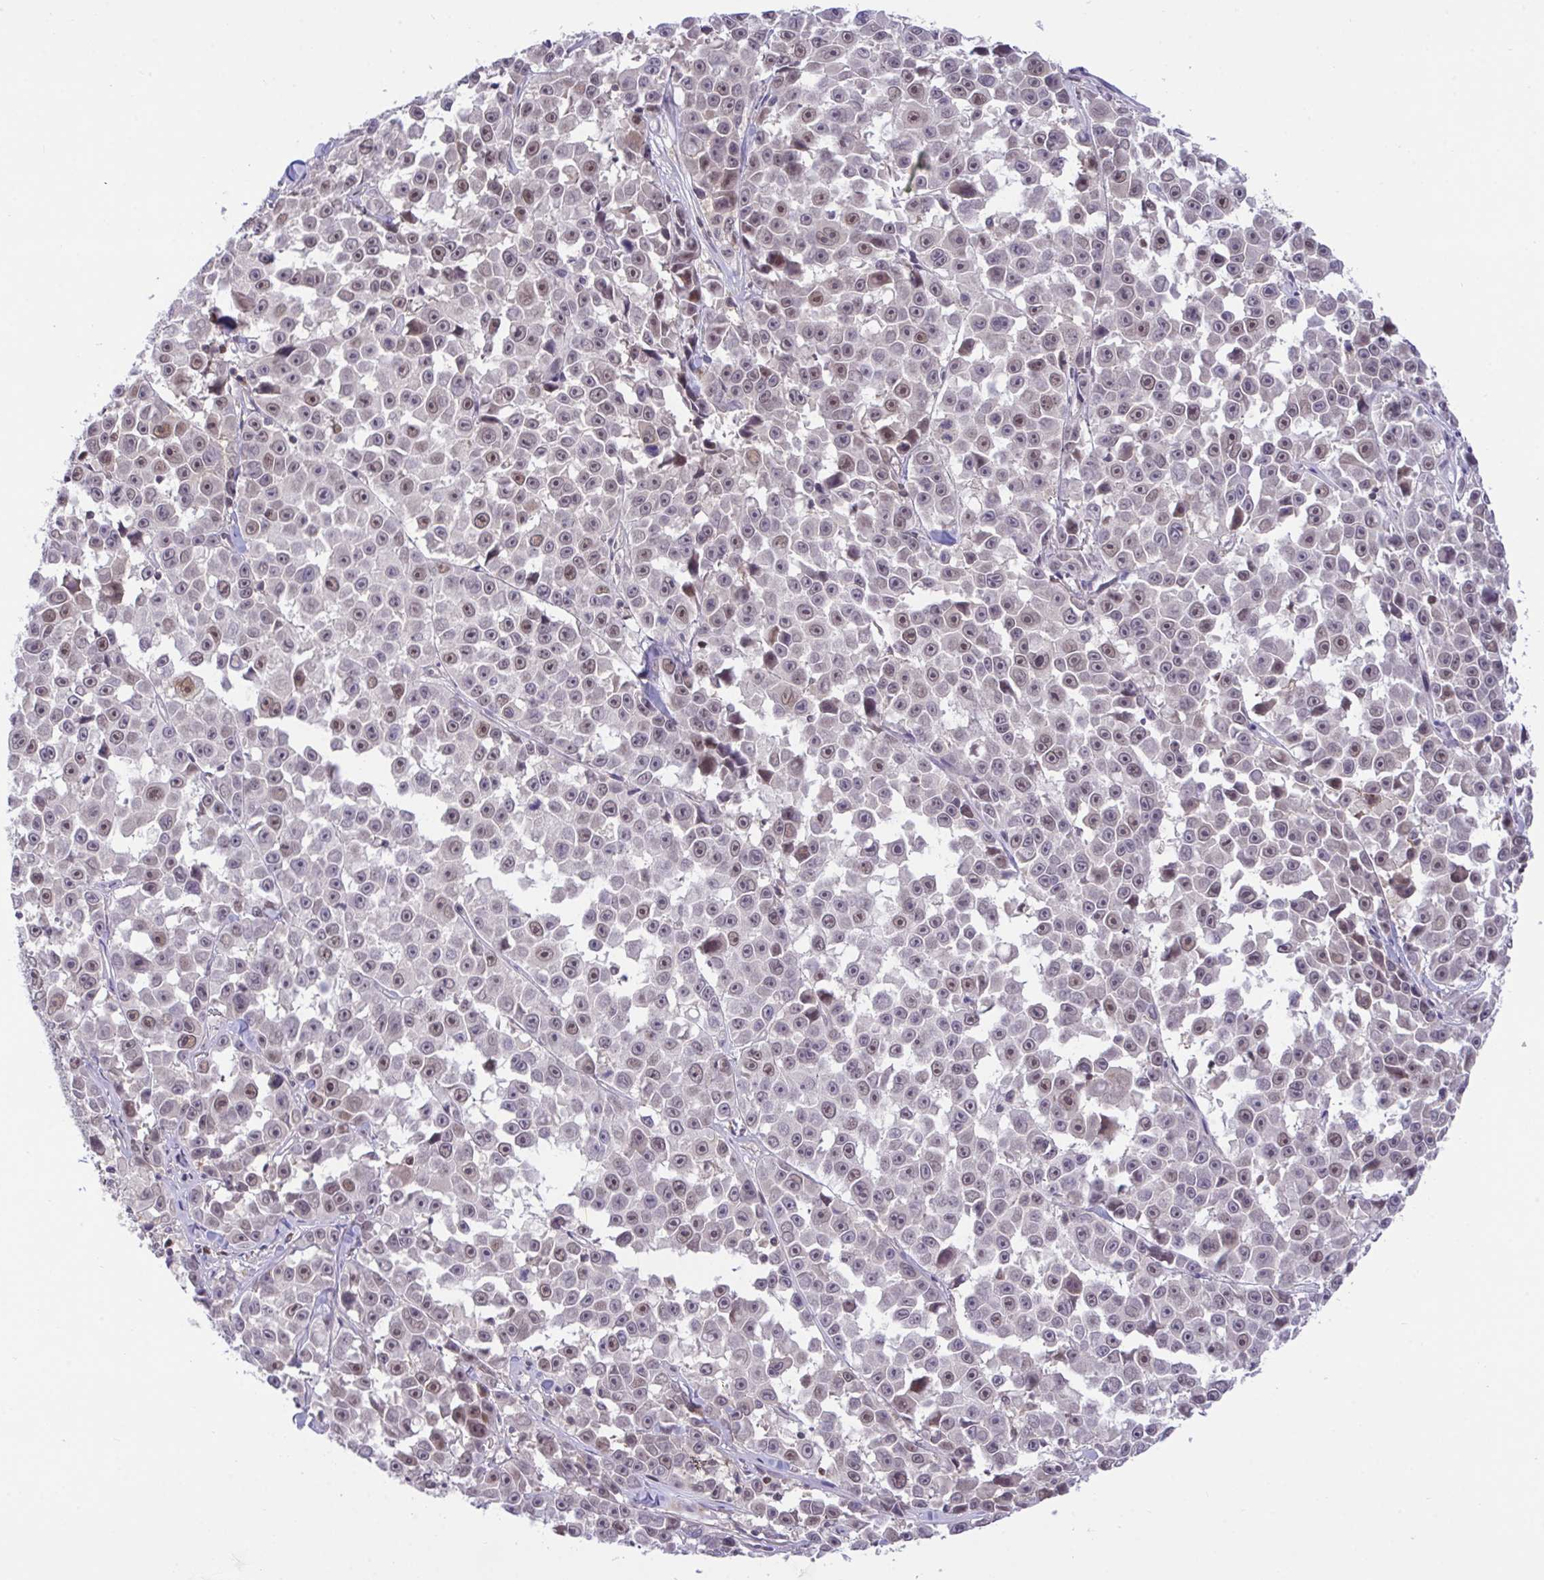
{"staining": {"intensity": "weak", "quantity": "25%-75%", "location": "nuclear"}, "tissue": "melanoma", "cell_type": "Tumor cells", "image_type": "cancer", "snomed": [{"axis": "morphology", "description": "Malignant melanoma, NOS"}, {"axis": "topography", "description": "Skin"}], "caption": "An image showing weak nuclear expression in approximately 25%-75% of tumor cells in melanoma, as visualized by brown immunohistochemical staining.", "gene": "ZNF444", "patient": {"sex": "female", "age": 66}}